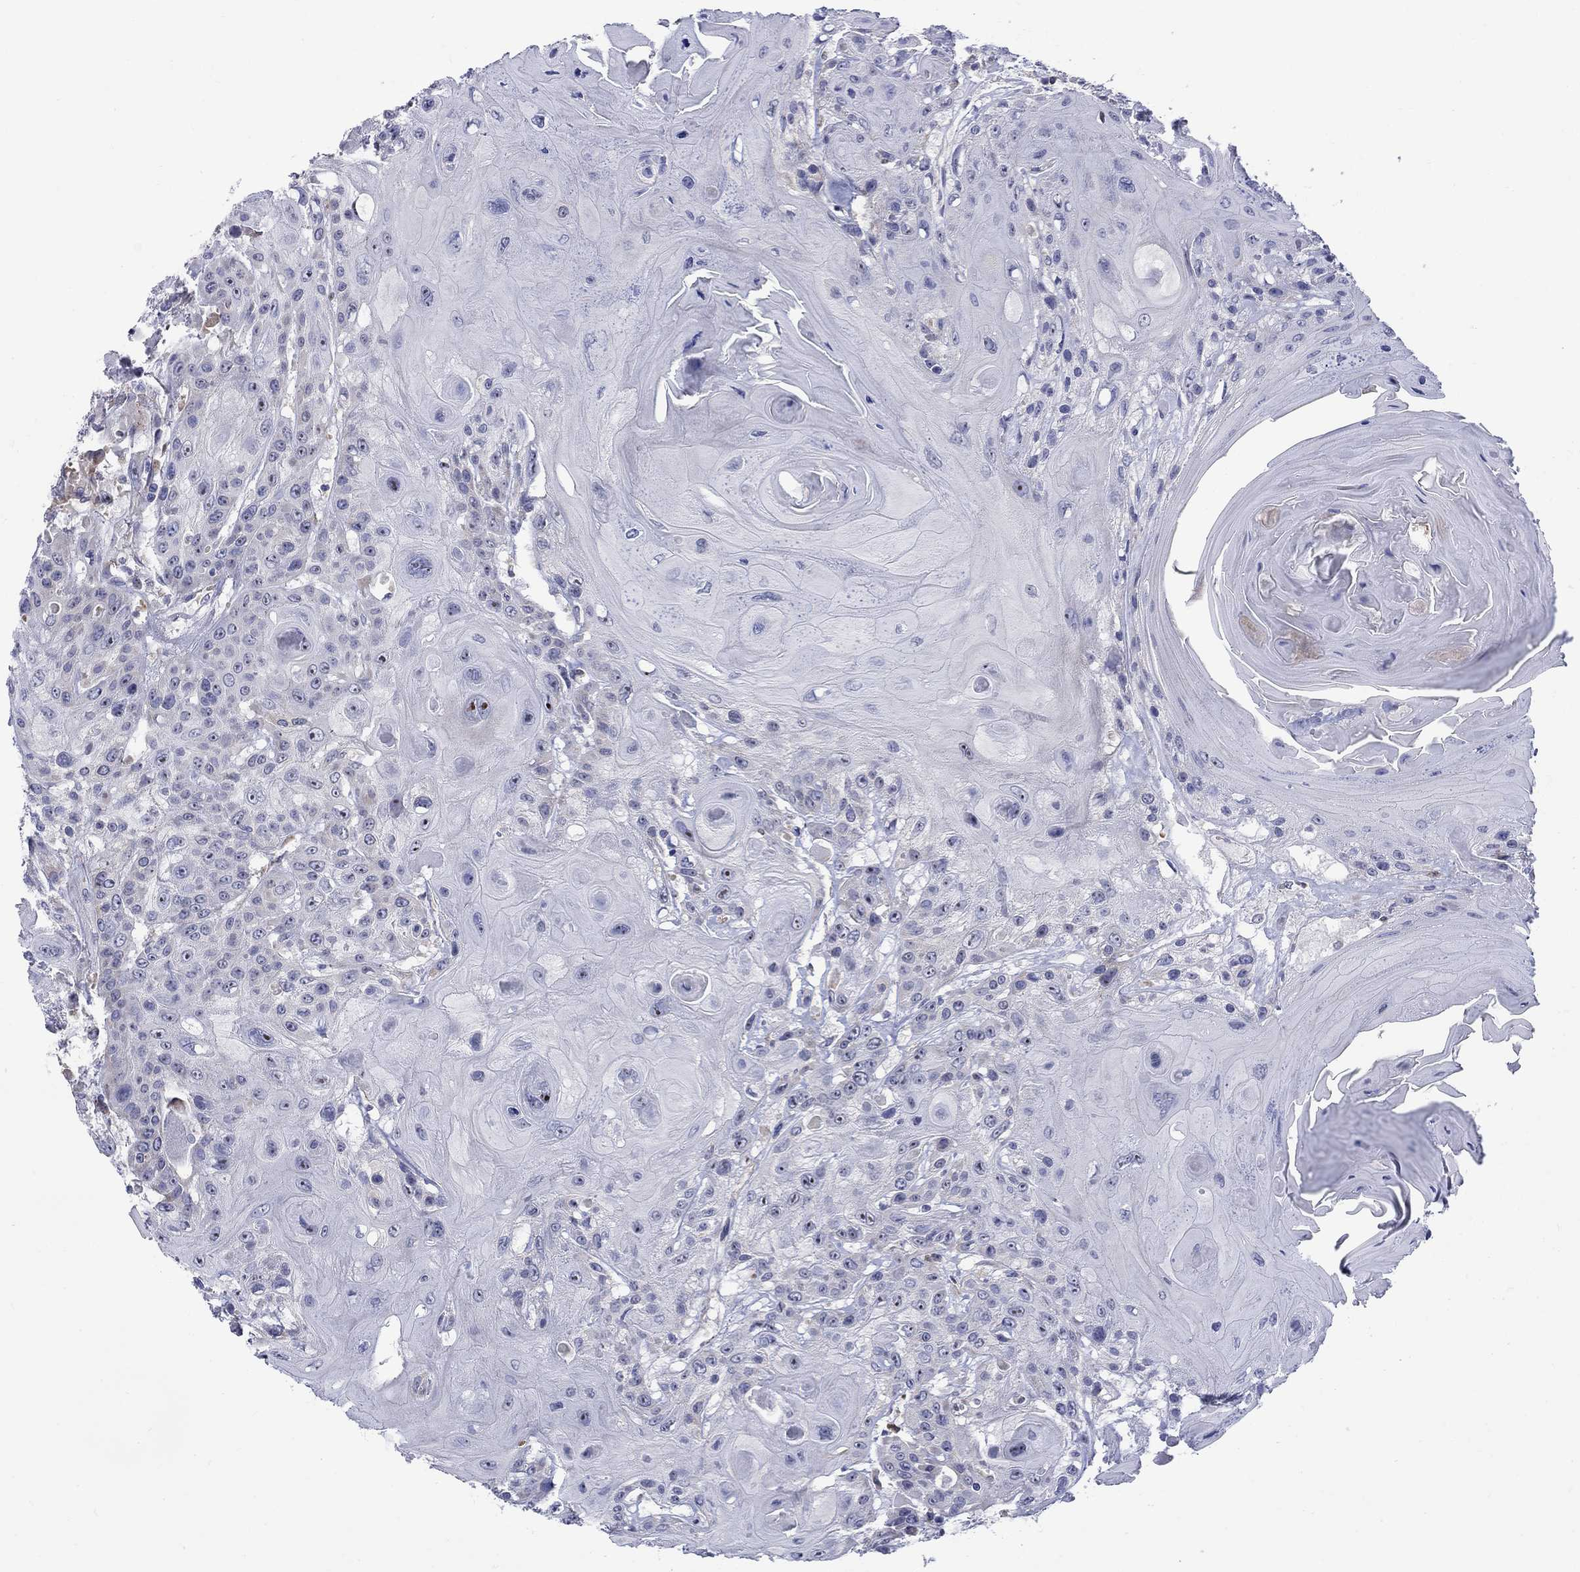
{"staining": {"intensity": "negative", "quantity": "none", "location": "none"}, "tissue": "head and neck cancer", "cell_type": "Tumor cells", "image_type": "cancer", "snomed": [{"axis": "morphology", "description": "Squamous cell carcinoma, NOS"}, {"axis": "topography", "description": "Head-Neck"}], "caption": "The image exhibits no significant staining in tumor cells of head and neck squamous cell carcinoma.", "gene": "QRFPR", "patient": {"sex": "female", "age": 59}}